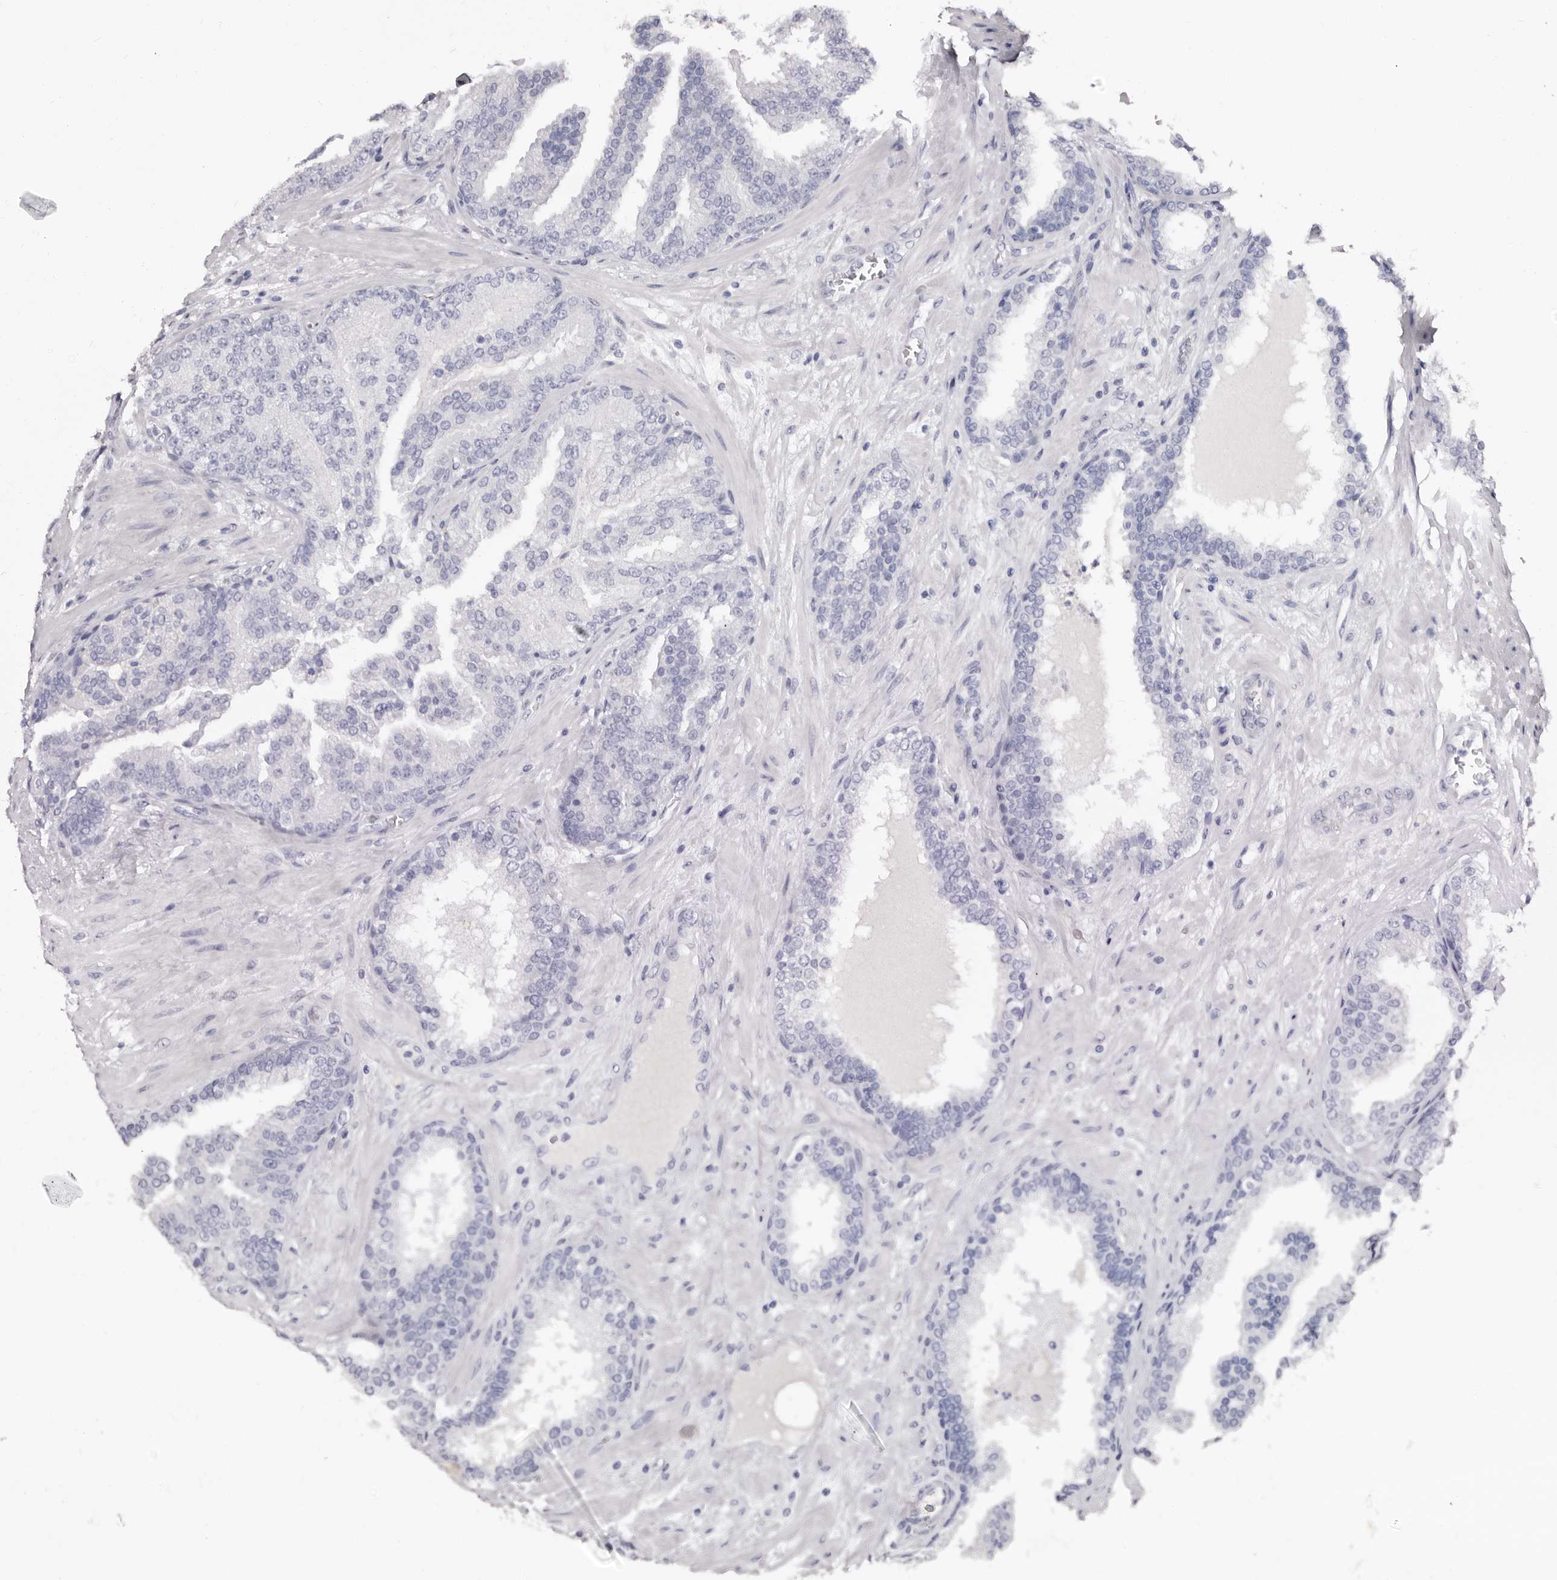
{"staining": {"intensity": "negative", "quantity": "none", "location": "none"}, "tissue": "prostate cancer", "cell_type": "Tumor cells", "image_type": "cancer", "snomed": [{"axis": "morphology", "description": "Adenocarcinoma, Low grade"}, {"axis": "topography", "description": "Prostate"}], "caption": "A high-resolution histopathology image shows immunohistochemistry (IHC) staining of prostate cancer (low-grade adenocarcinoma), which reveals no significant staining in tumor cells. (Brightfield microscopy of DAB (3,3'-diaminobenzidine) IHC at high magnification).", "gene": "TBC1D22B", "patient": {"sex": "male", "age": 67}}